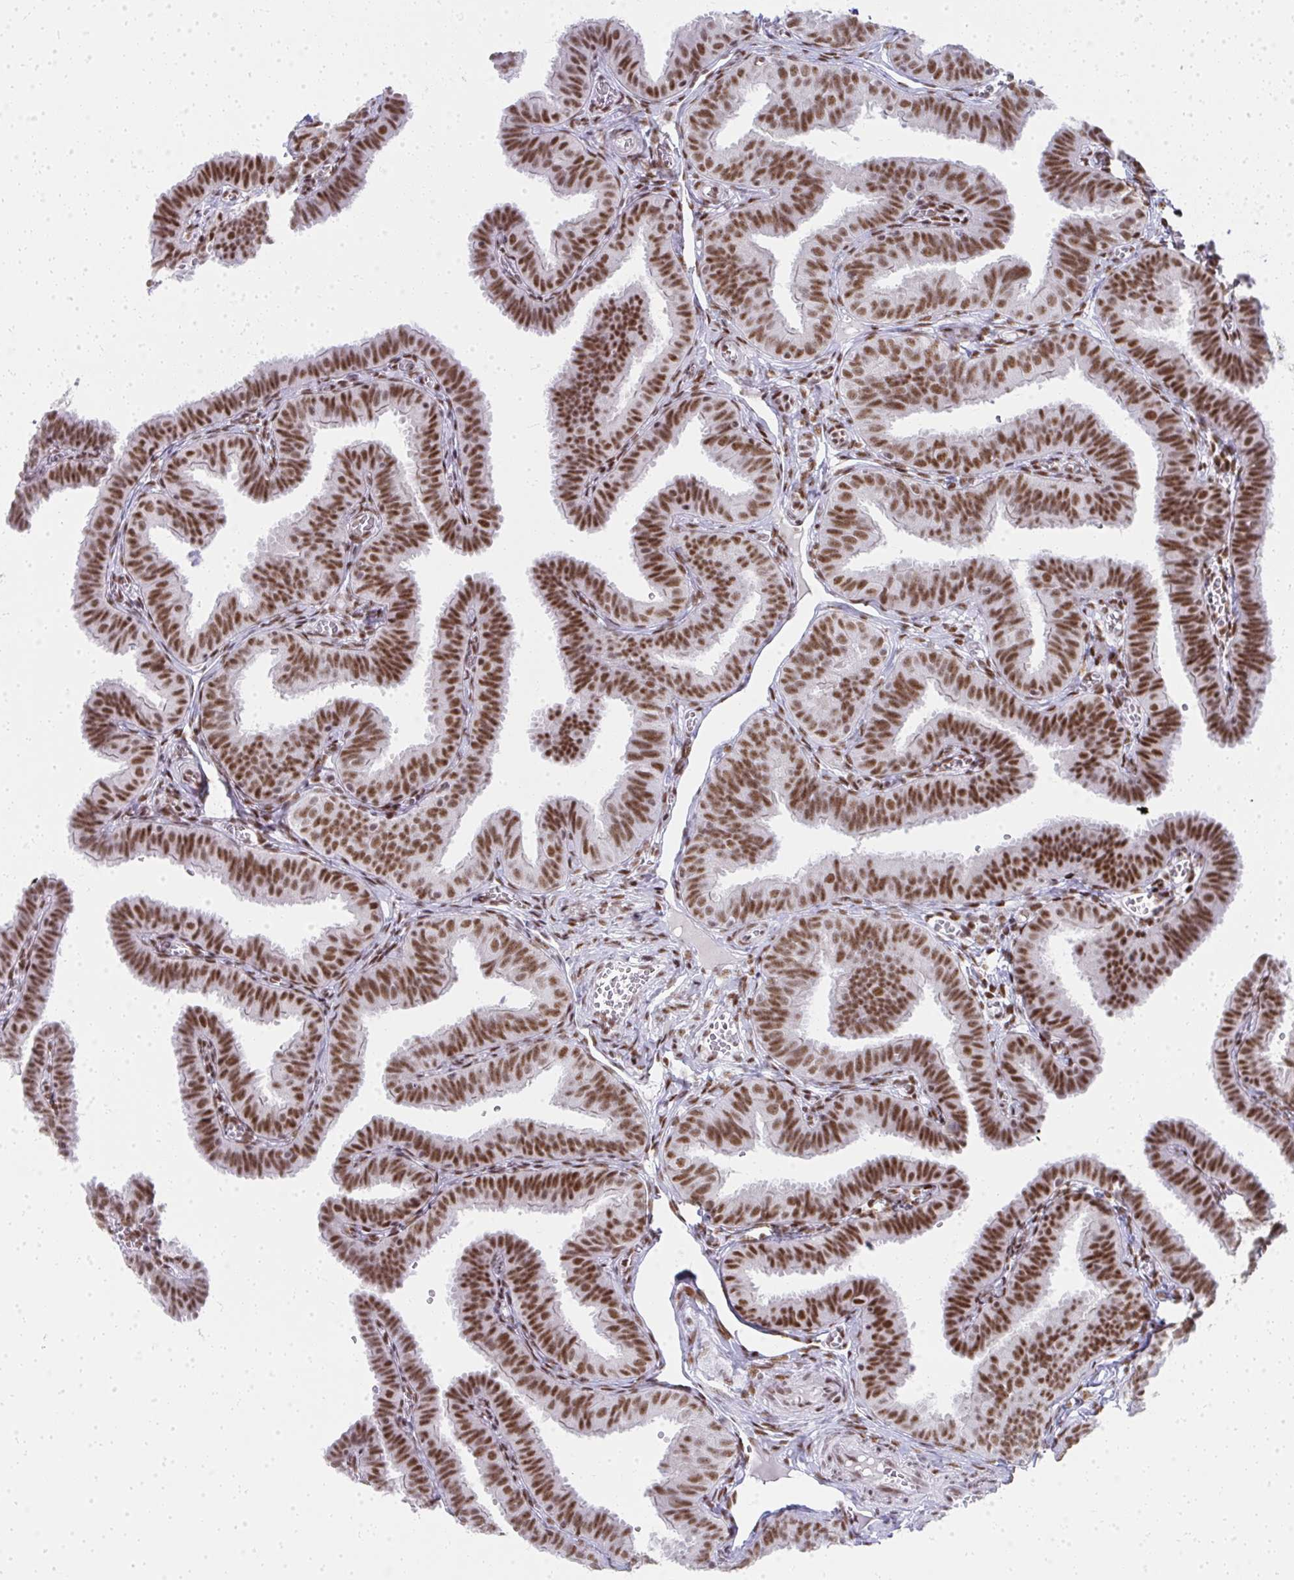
{"staining": {"intensity": "strong", "quantity": ">75%", "location": "nuclear"}, "tissue": "fallopian tube", "cell_type": "Glandular cells", "image_type": "normal", "snomed": [{"axis": "morphology", "description": "Normal tissue, NOS"}, {"axis": "topography", "description": "Fallopian tube"}], "caption": "This image displays immunohistochemistry staining of unremarkable fallopian tube, with high strong nuclear expression in about >75% of glandular cells.", "gene": "CREBBP", "patient": {"sex": "female", "age": 25}}